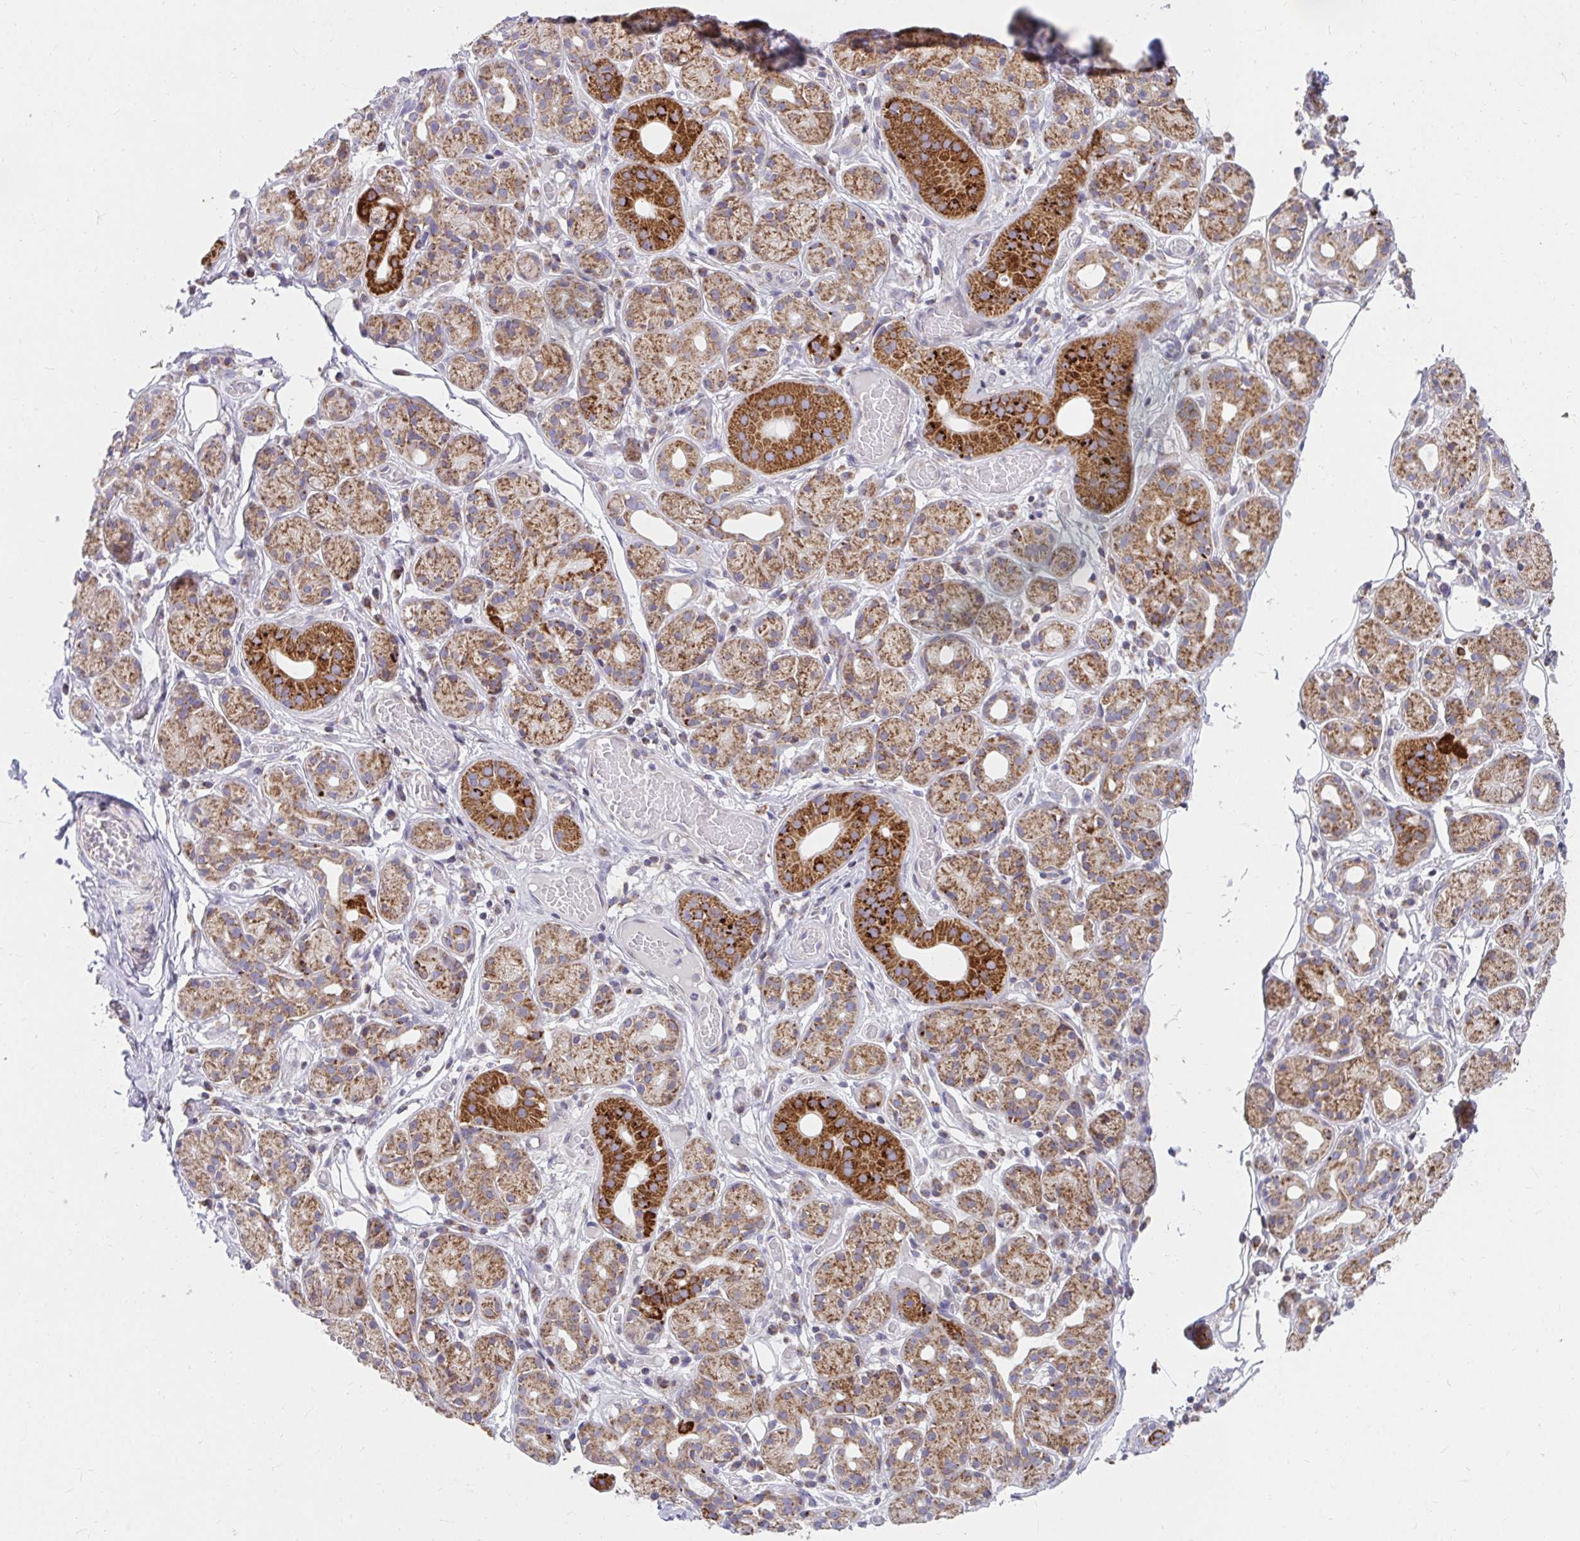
{"staining": {"intensity": "strong", "quantity": "<25%", "location": "cytoplasmic/membranous"}, "tissue": "salivary gland", "cell_type": "Glandular cells", "image_type": "normal", "snomed": [{"axis": "morphology", "description": "Normal tissue, NOS"}, {"axis": "topography", "description": "Salivary gland"}, {"axis": "topography", "description": "Peripheral nerve tissue"}], "caption": "A brown stain labels strong cytoplasmic/membranous expression of a protein in glandular cells of unremarkable human salivary gland.", "gene": "EXOC5", "patient": {"sex": "male", "age": 71}}